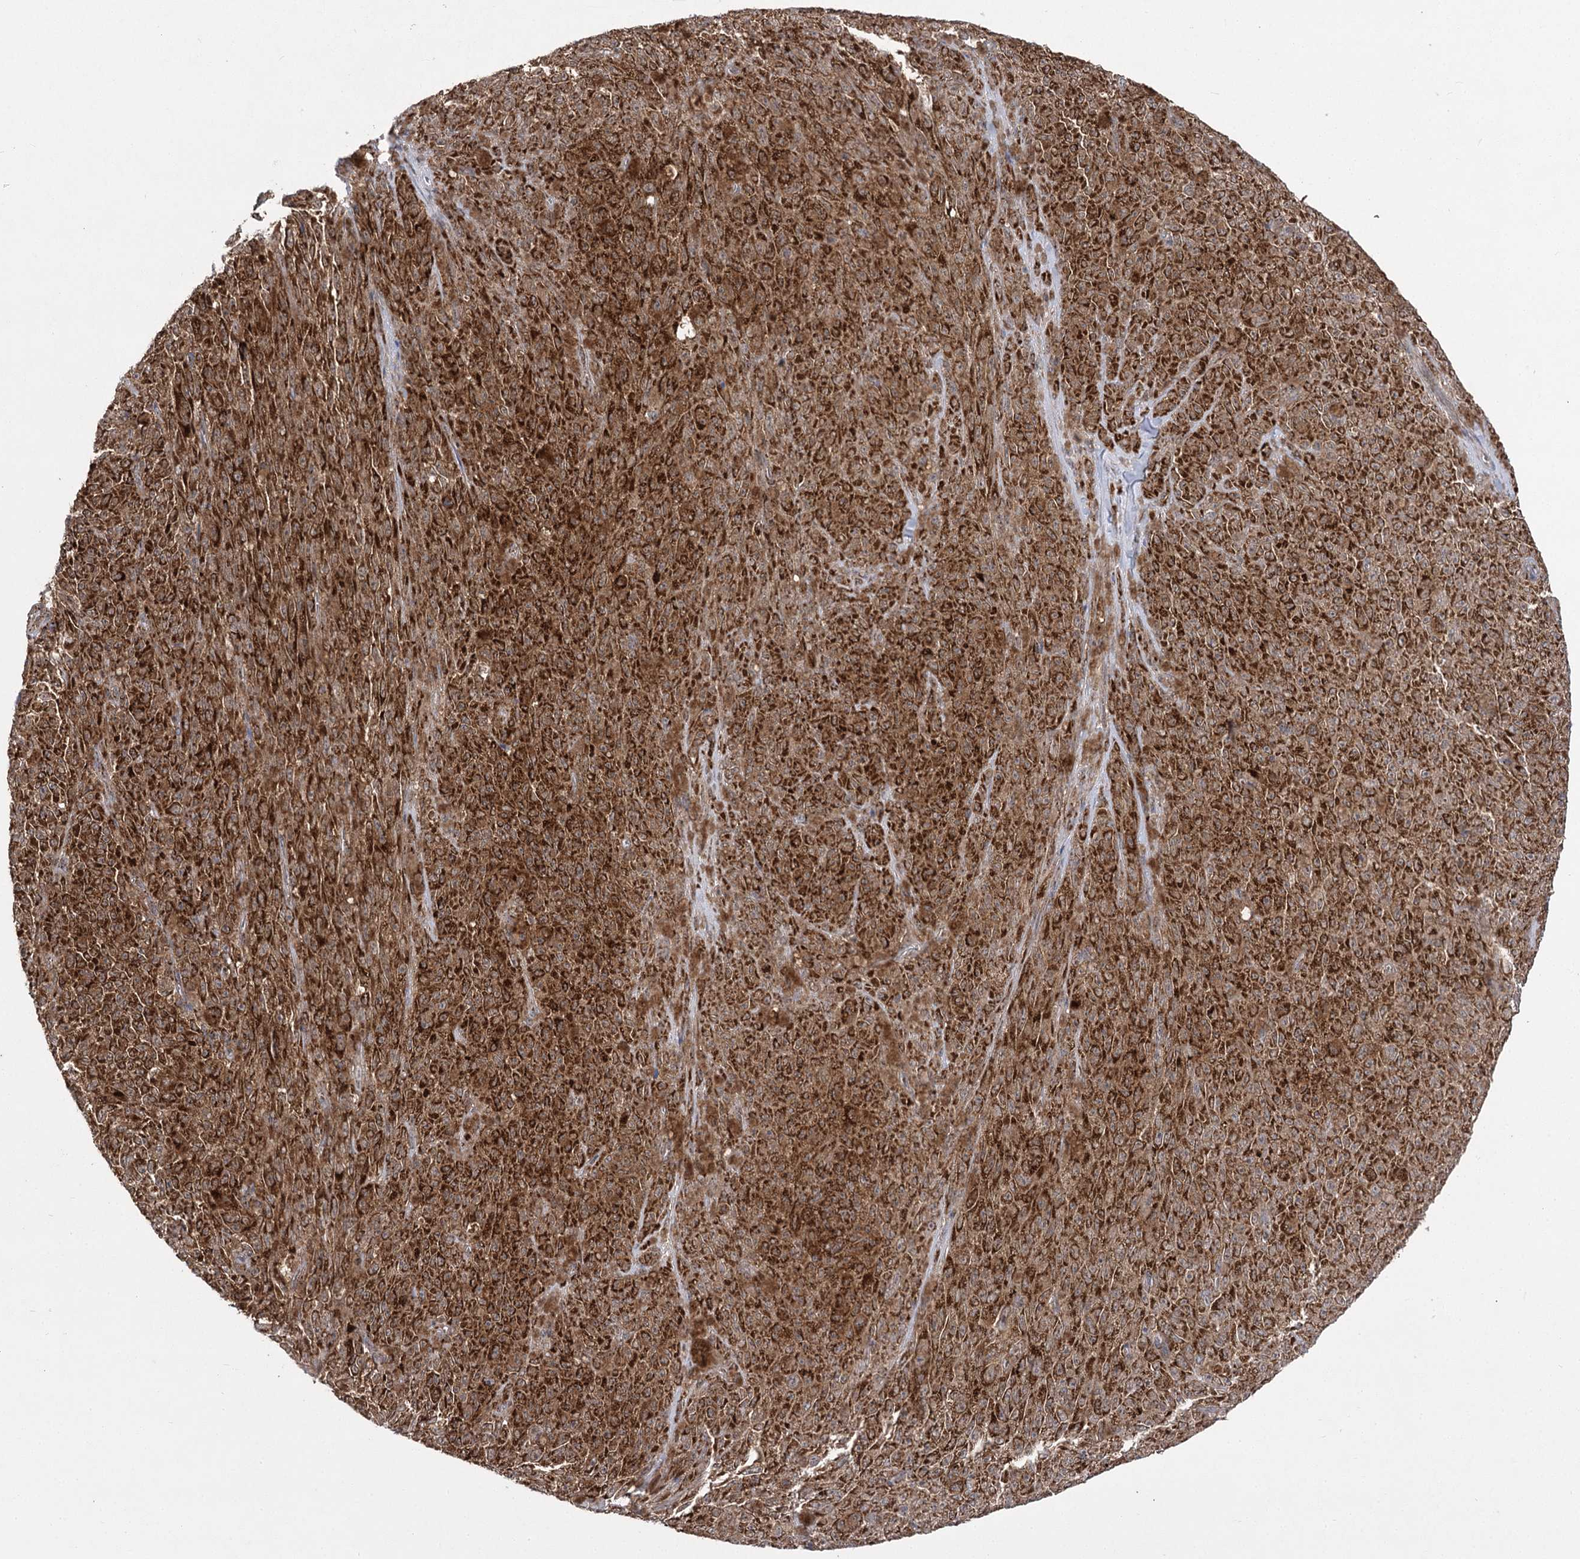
{"staining": {"intensity": "strong", "quantity": ">75%", "location": "cytoplasmic/membranous"}, "tissue": "melanoma", "cell_type": "Tumor cells", "image_type": "cancer", "snomed": [{"axis": "morphology", "description": "Malignant melanoma, NOS"}, {"axis": "topography", "description": "Skin"}], "caption": "Brown immunohistochemical staining in human melanoma displays strong cytoplasmic/membranous staining in about >75% of tumor cells. (brown staining indicates protein expression, while blue staining denotes nuclei).", "gene": "SLC4A1AP", "patient": {"sex": "female", "age": 82}}